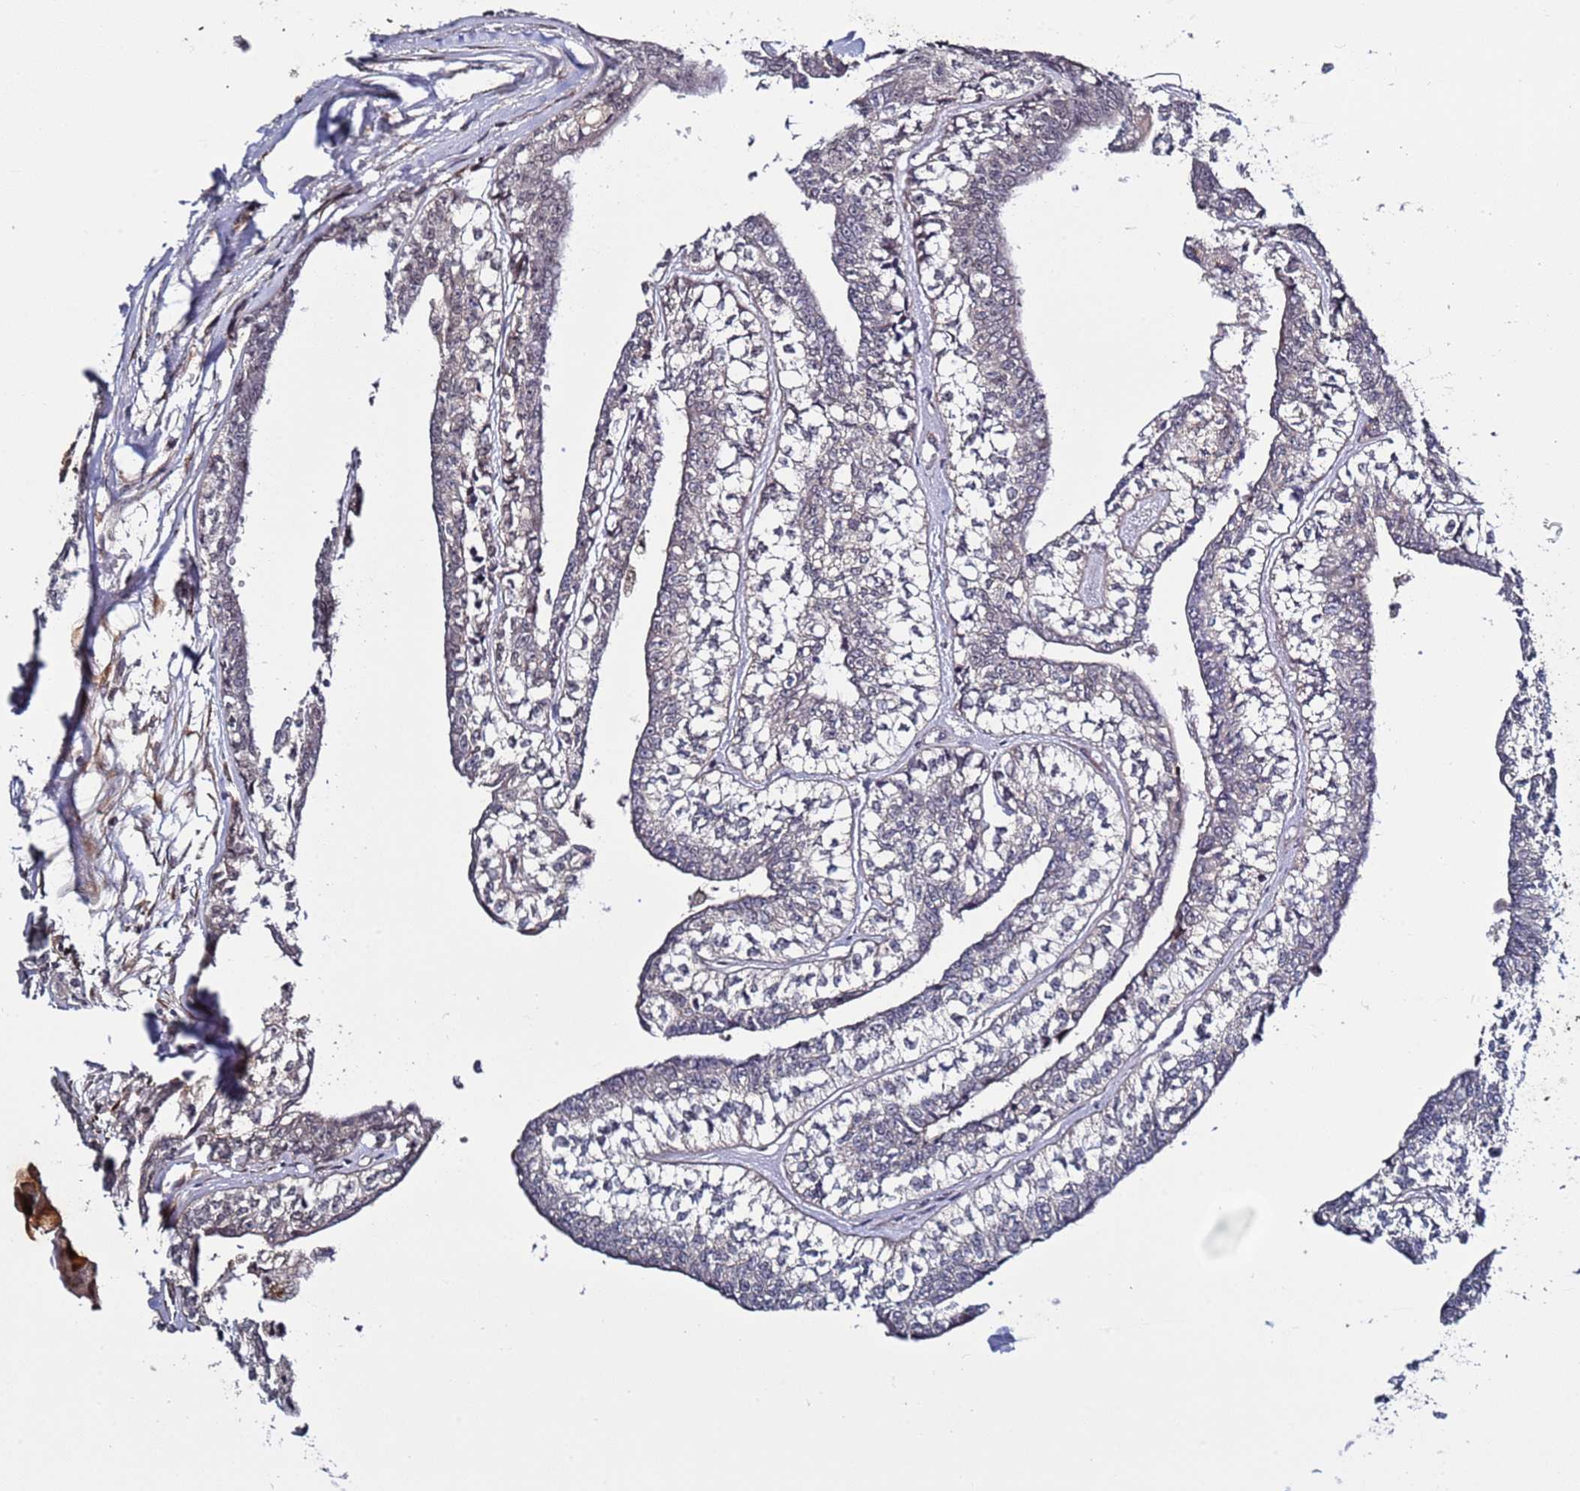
{"staining": {"intensity": "negative", "quantity": "none", "location": "none"}, "tissue": "head and neck cancer", "cell_type": "Tumor cells", "image_type": "cancer", "snomed": [{"axis": "morphology", "description": "Adenocarcinoma, NOS"}, {"axis": "topography", "description": "Head-Neck"}], "caption": "Immunohistochemistry micrograph of neoplastic tissue: head and neck cancer stained with DAB demonstrates no significant protein positivity in tumor cells.", "gene": "POLR2D", "patient": {"sex": "female", "age": 73}}